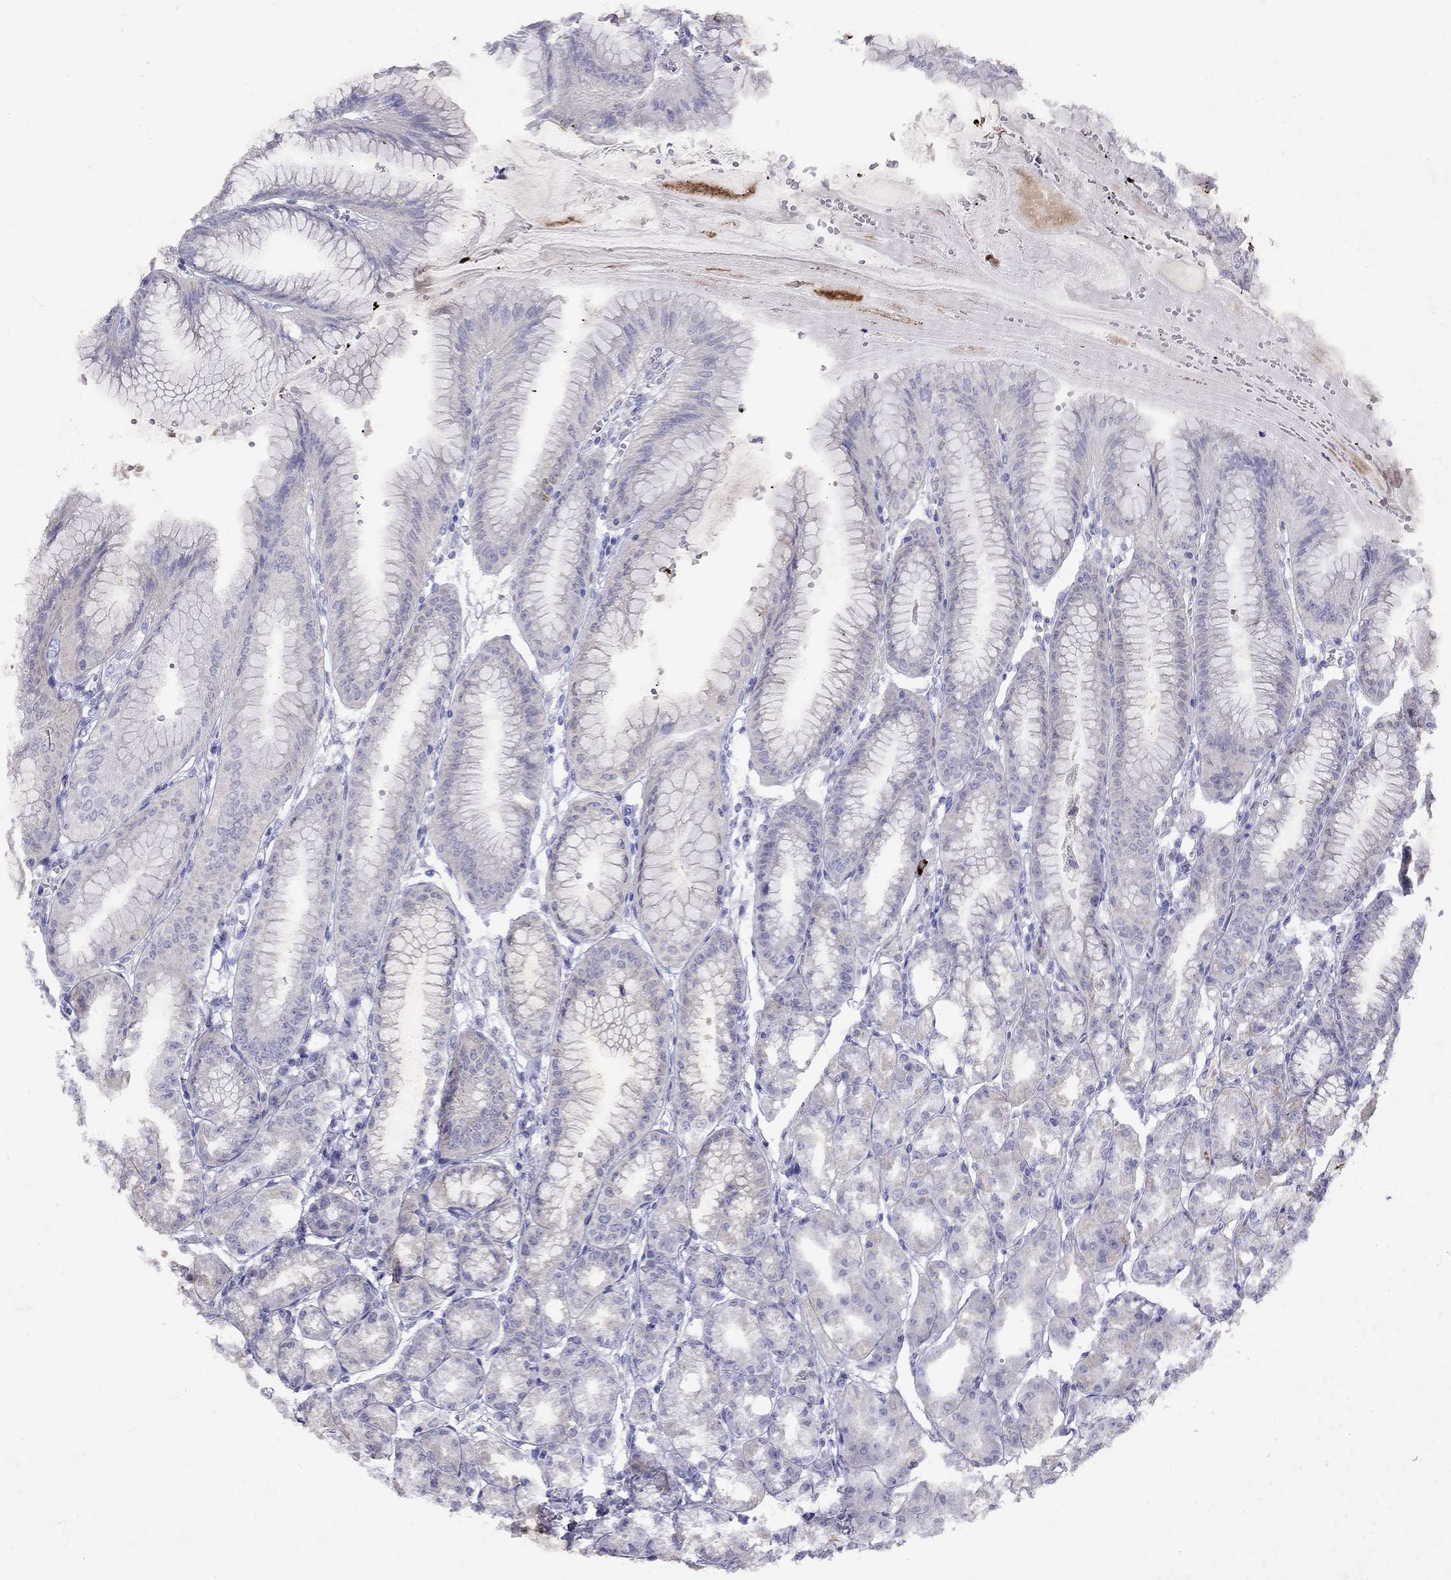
{"staining": {"intensity": "negative", "quantity": "none", "location": "none"}, "tissue": "stomach", "cell_type": "Glandular cells", "image_type": "normal", "snomed": [{"axis": "morphology", "description": "Normal tissue, NOS"}, {"axis": "topography", "description": "Stomach, lower"}], "caption": "Stomach stained for a protein using immunohistochemistry (IHC) exhibits no staining glandular cells.", "gene": "GNAT3", "patient": {"sex": "male", "age": 71}}